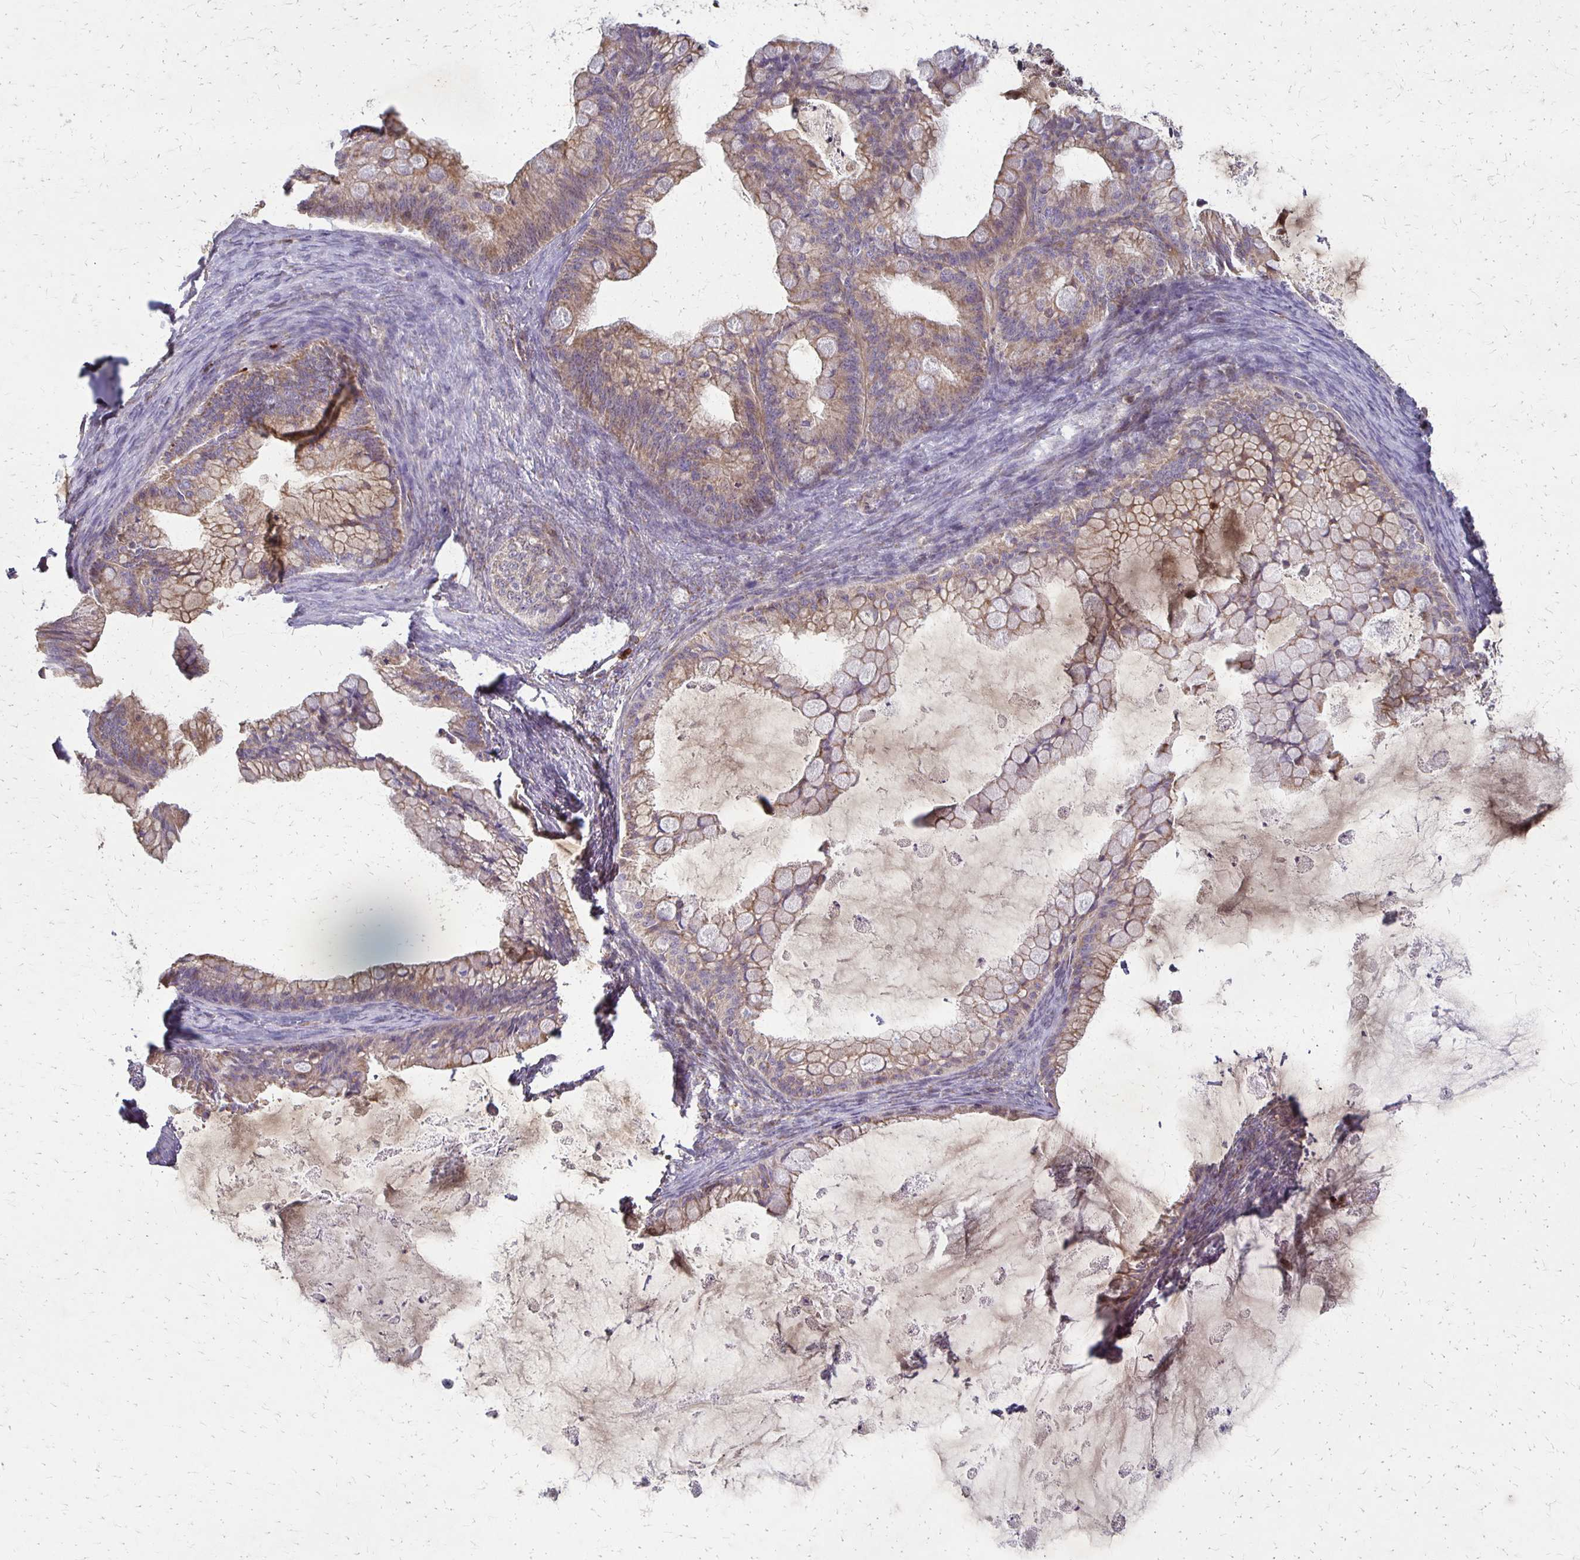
{"staining": {"intensity": "weak", "quantity": "25%-75%", "location": "cytoplasmic/membranous"}, "tissue": "ovarian cancer", "cell_type": "Tumor cells", "image_type": "cancer", "snomed": [{"axis": "morphology", "description": "Cystadenocarcinoma, mucinous, NOS"}, {"axis": "topography", "description": "Ovary"}], "caption": "Ovarian cancer stained for a protein (brown) shows weak cytoplasmic/membranous positive staining in approximately 25%-75% of tumor cells.", "gene": "EIF4EBP2", "patient": {"sex": "female", "age": 35}}